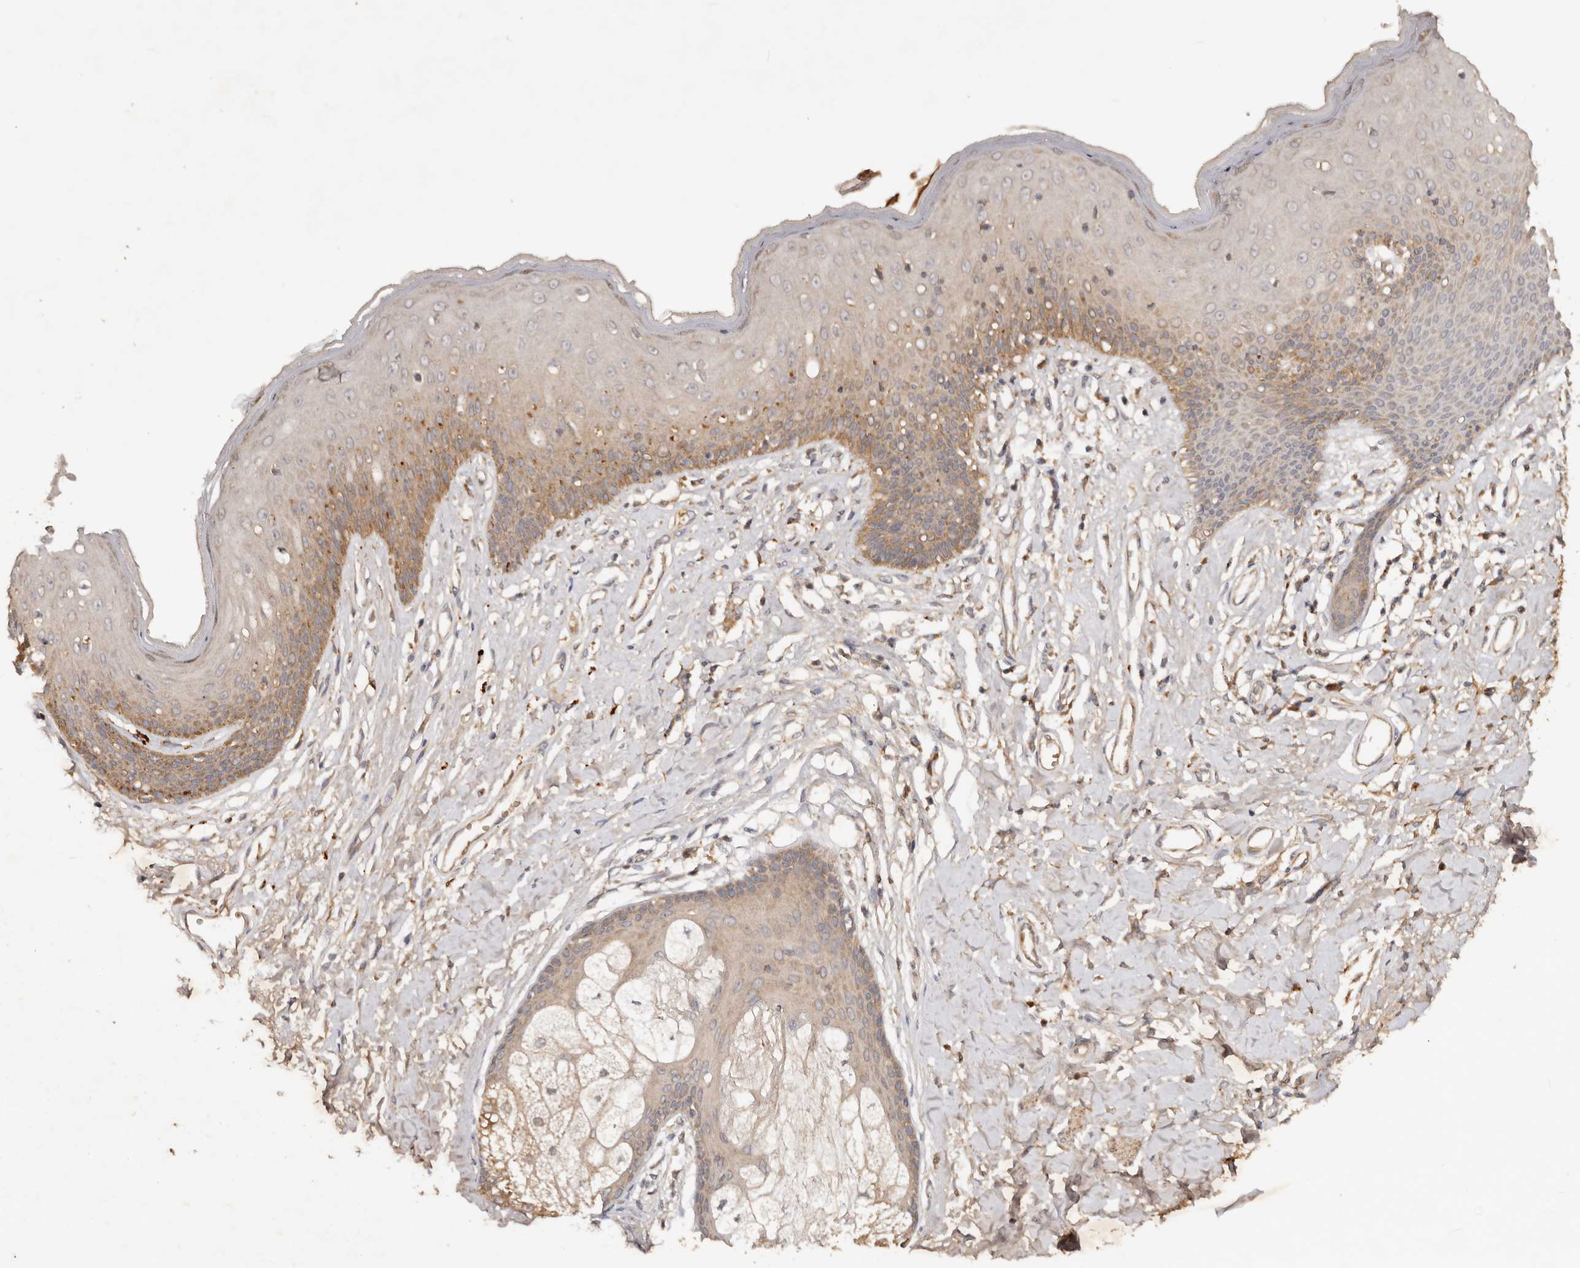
{"staining": {"intensity": "moderate", "quantity": "<25%", "location": "cytoplasmic/membranous"}, "tissue": "skin", "cell_type": "Epidermal cells", "image_type": "normal", "snomed": [{"axis": "morphology", "description": "Normal tissue, NOS"}, {"axis": "morphology", "description": "Squamous cell carcinoma, NOS"}, {"axis": "topography", "description": "Vulva"}], "caption": "Immunohistochemistry (IHC) (DAB (3,3'-diaminobenzidine)) staining of benign skin shows moderate cytoplasmic/membranous protein staining in about <25% of epidermal cells.", "gene": "PKIB", "patient": {"sex": "female", "age": 85}}